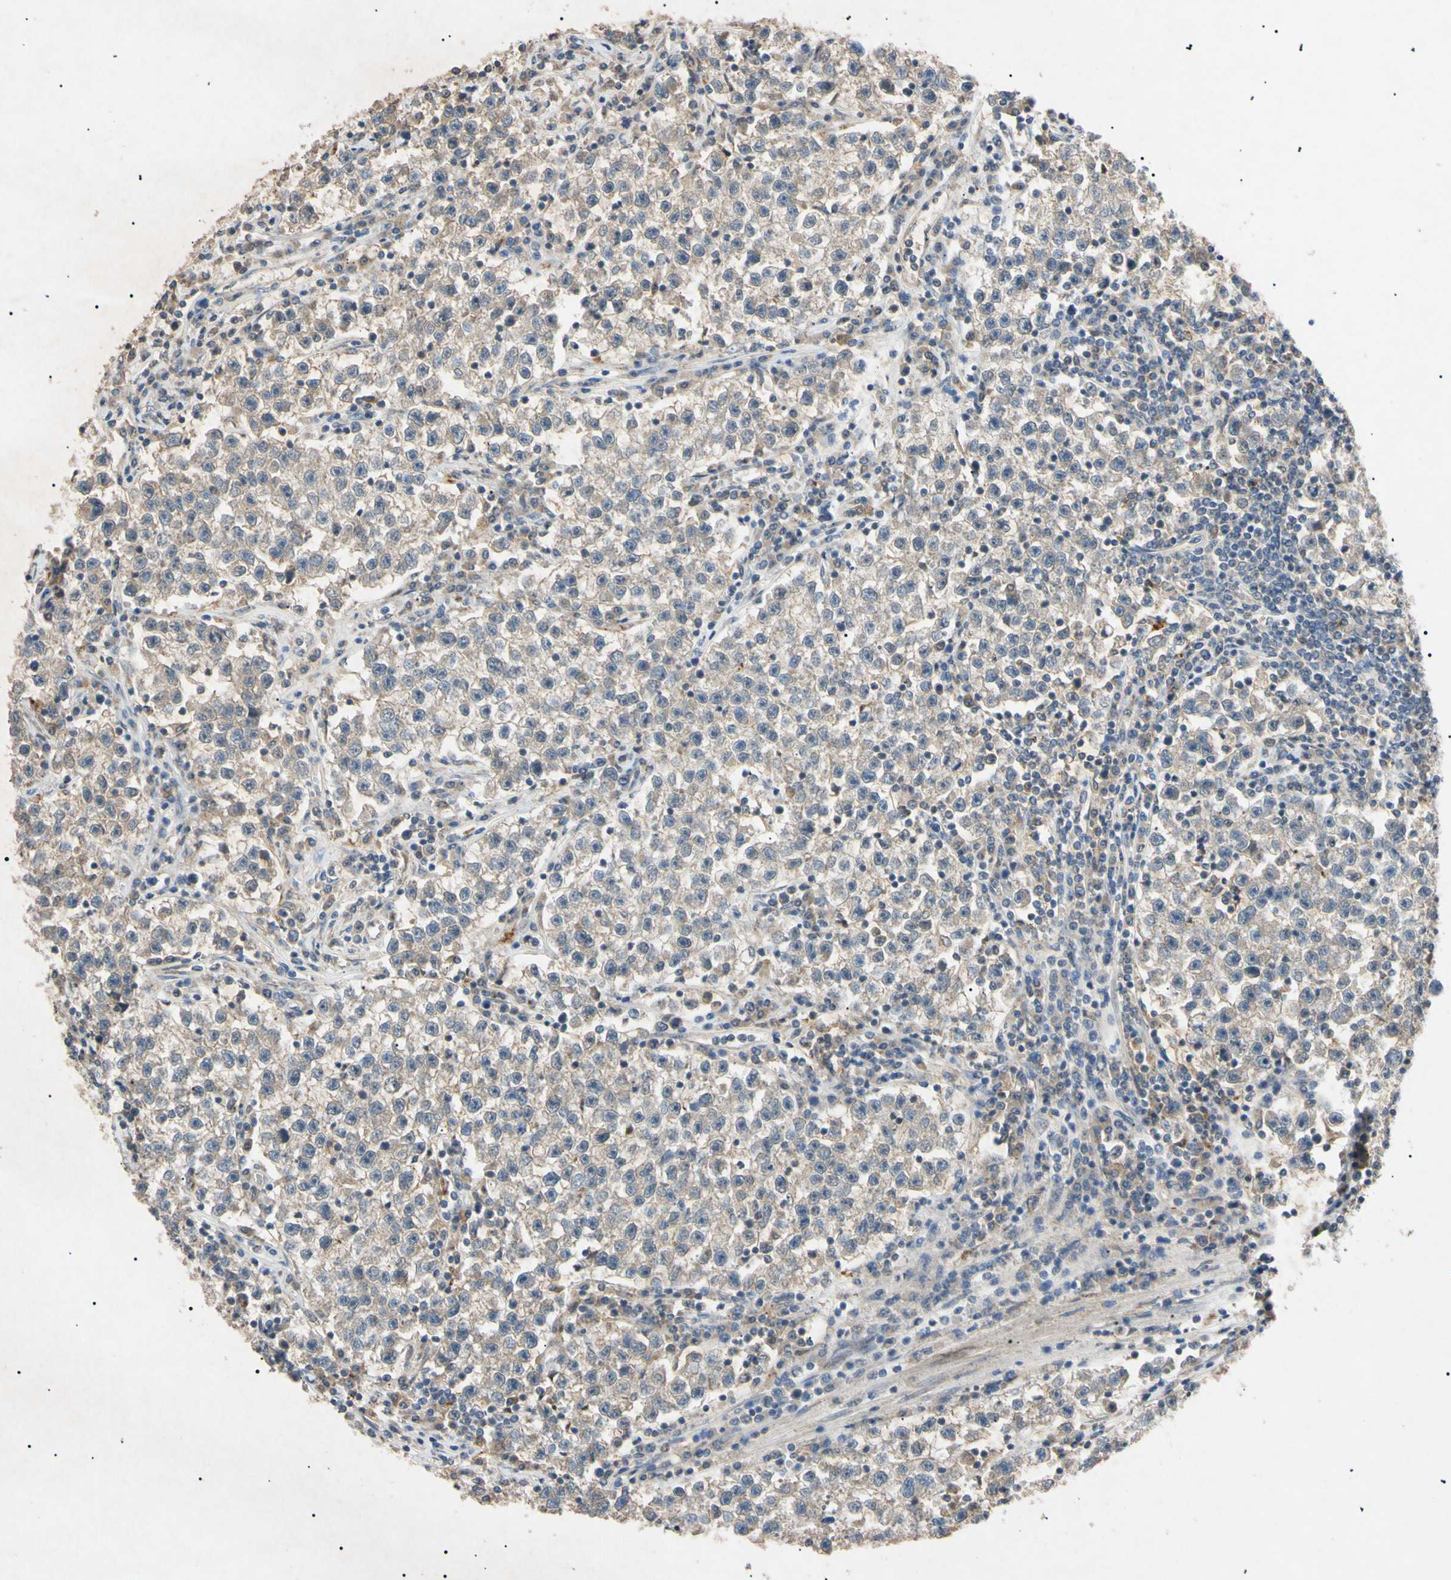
{"staining": {"intensity": "negative", "quantity": "none", "location": "none"}, "tissue": "testis cancer", "cell_type": "Tumor cells", "image_type": "cancer", "snomed": [{"axis": "morphology", "description": "Seminoma, NOS"}, {"axis": "topography", "description": "Testis"}], "caption": "Immunohistochemistry (IHC) of human testis seminoma reveals no positivity in tumor cells.", "gene": "TUBB4A", "patient": {"sex": "male", "age": 22}}